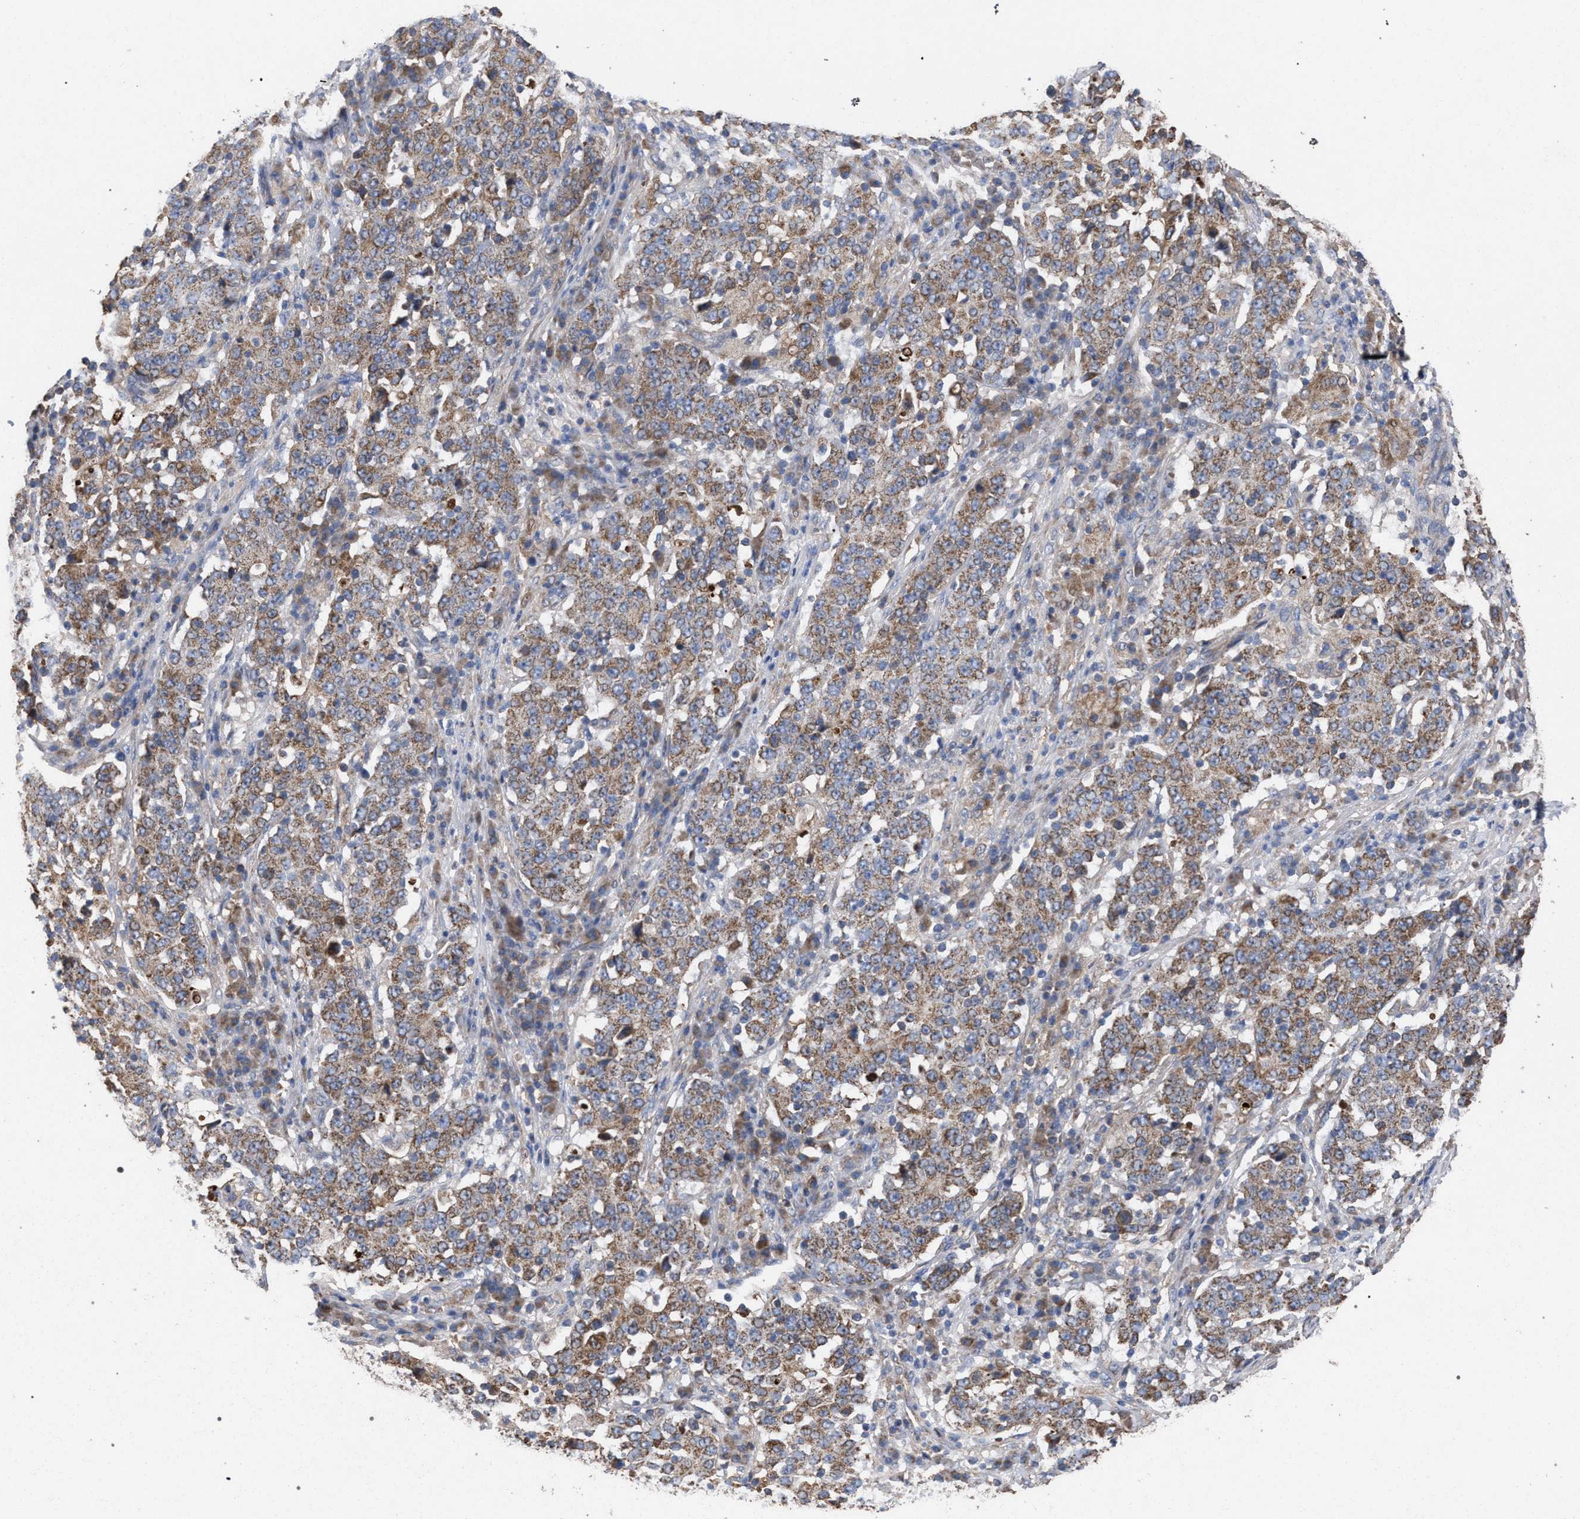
{"staining": {"intensity": "moderate", "quantity": ">75%", "location": "cytoplasmic/membranous"}, "tissue": "stomach cancer", "cell_type": "Tumor cells", "image_type": "cancer", "snomed": [{"axis": "morphology", "description": "Adenocarcinoma, NOS"}, {"axis": "topography", "description": "Stomach"}], "caption": "High-power microscopy captured an immunohistochemistry micrograph of stomach adenocarcinoma, revealing moderate cytoplasmic/membranous expression in about >75% of tumor cells. (DAB (3,3'-diaminobenzidine) IHC, brown staining for protein, blue staining for nuclei).", "gene": "BCL2L12", "patient": {"sex": "male", "age": 59}}